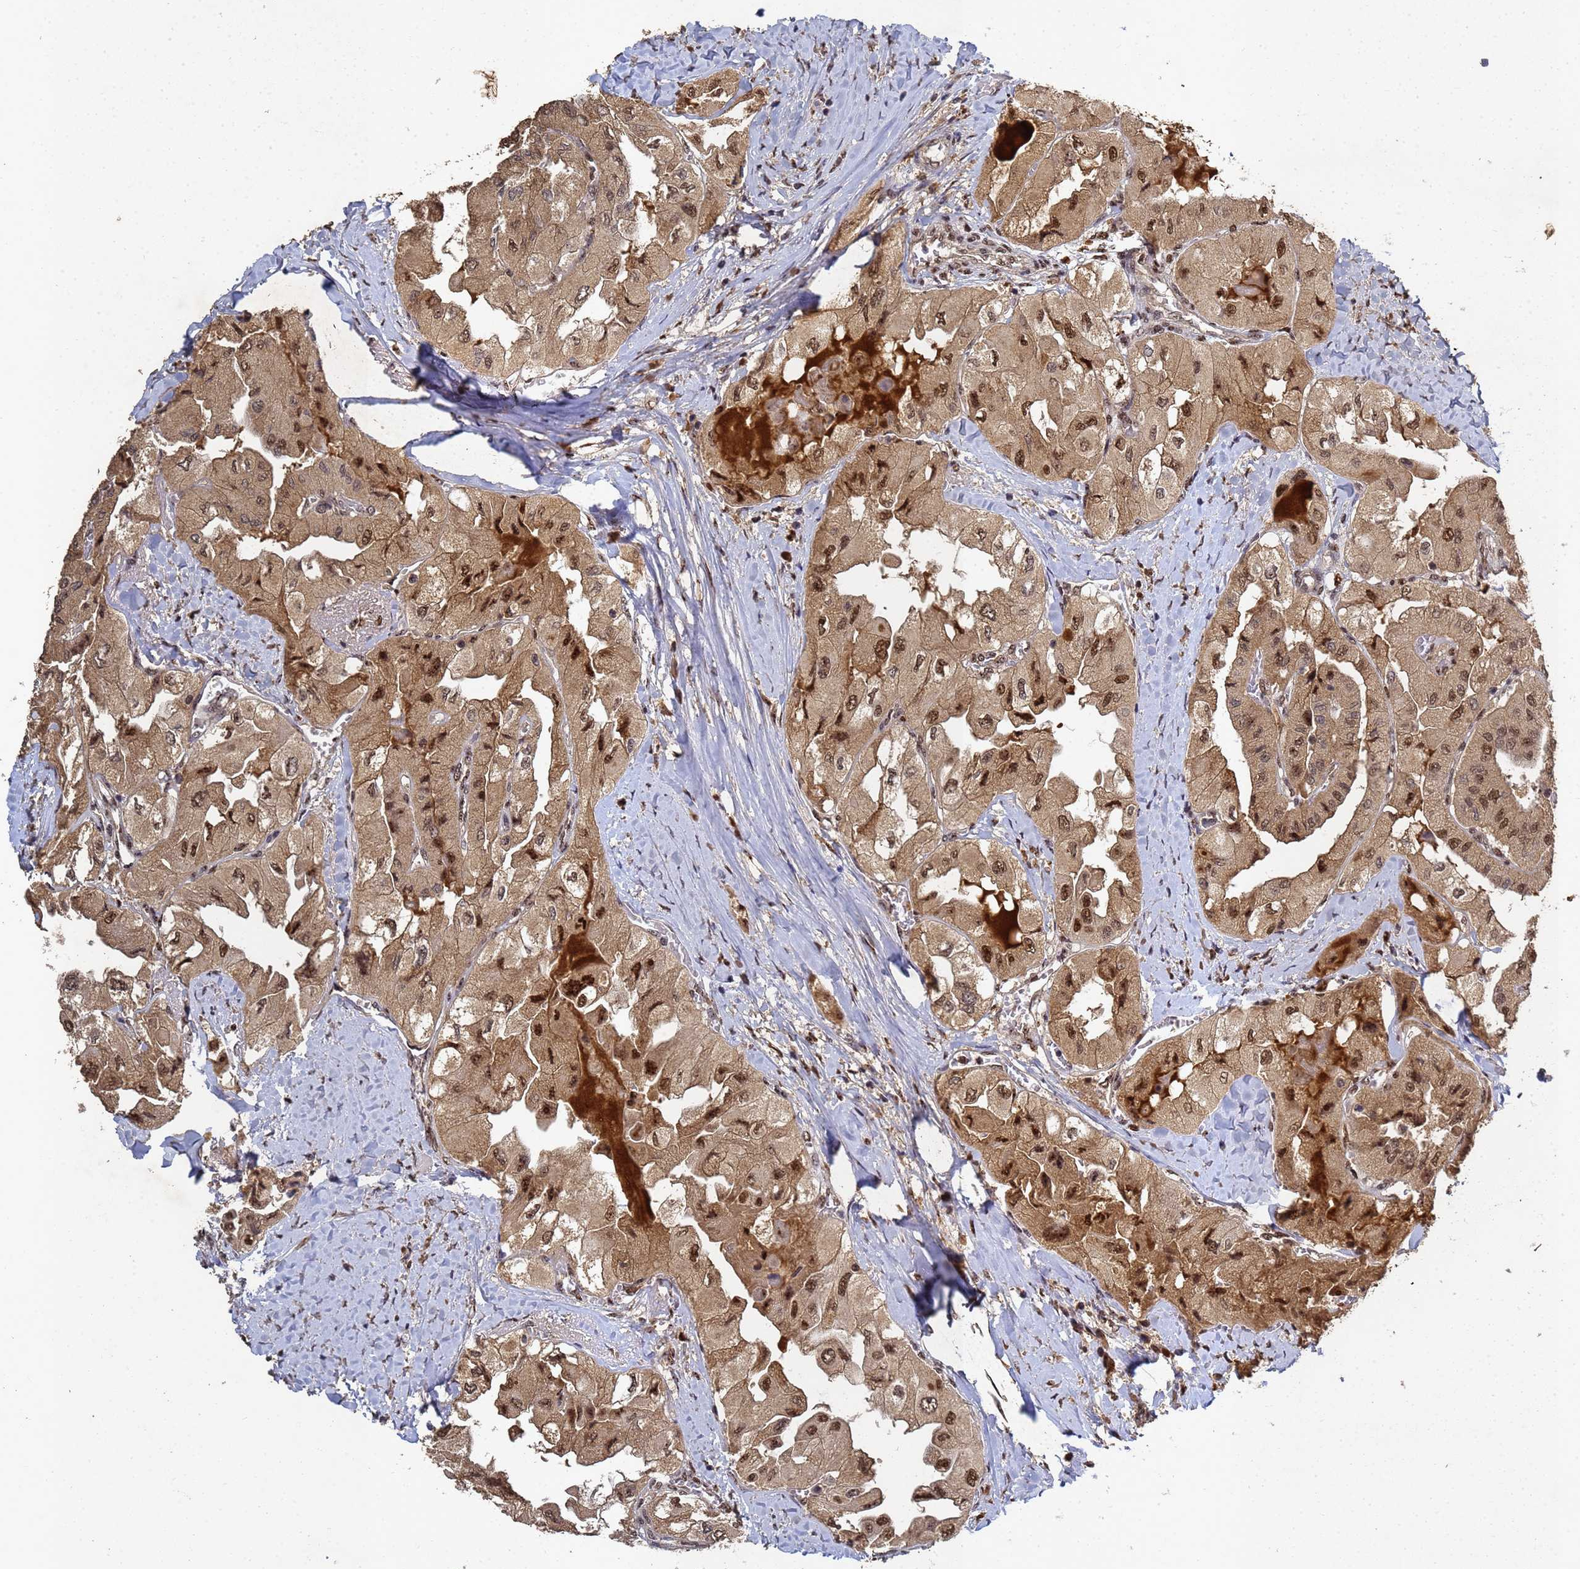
{"staining": {"intensity": "moderate", "quantity": ">75%", "location": "cytoplasmic/membranous,nuclear"}, "tissue": "thyroid cancer", "cell_type": "Tumor cells", "image_type": "cancer", "snomed": [{"axis": "morphology", "description": "Normal tissue, NOS"}, {"axis": "morphology", "description": "Papillary adenocarcinoma, NOS"}, {"axis": "topography", "description": "Thyroid gland"}], "caption": "Immunohistochemistry image of neoplastic tissue: thyroid cancer (papillary adenocarcinoma) stained using IHC displays medium levels of moderate protein expression localized specifically in the cytoplasmic/membranous and nuclear of tumor cells, appearing as a cytoplasmic/membranous and nuclear brown color.", "gene": "SECISBP2", "patient": {"sex": "female", "age": 59}}